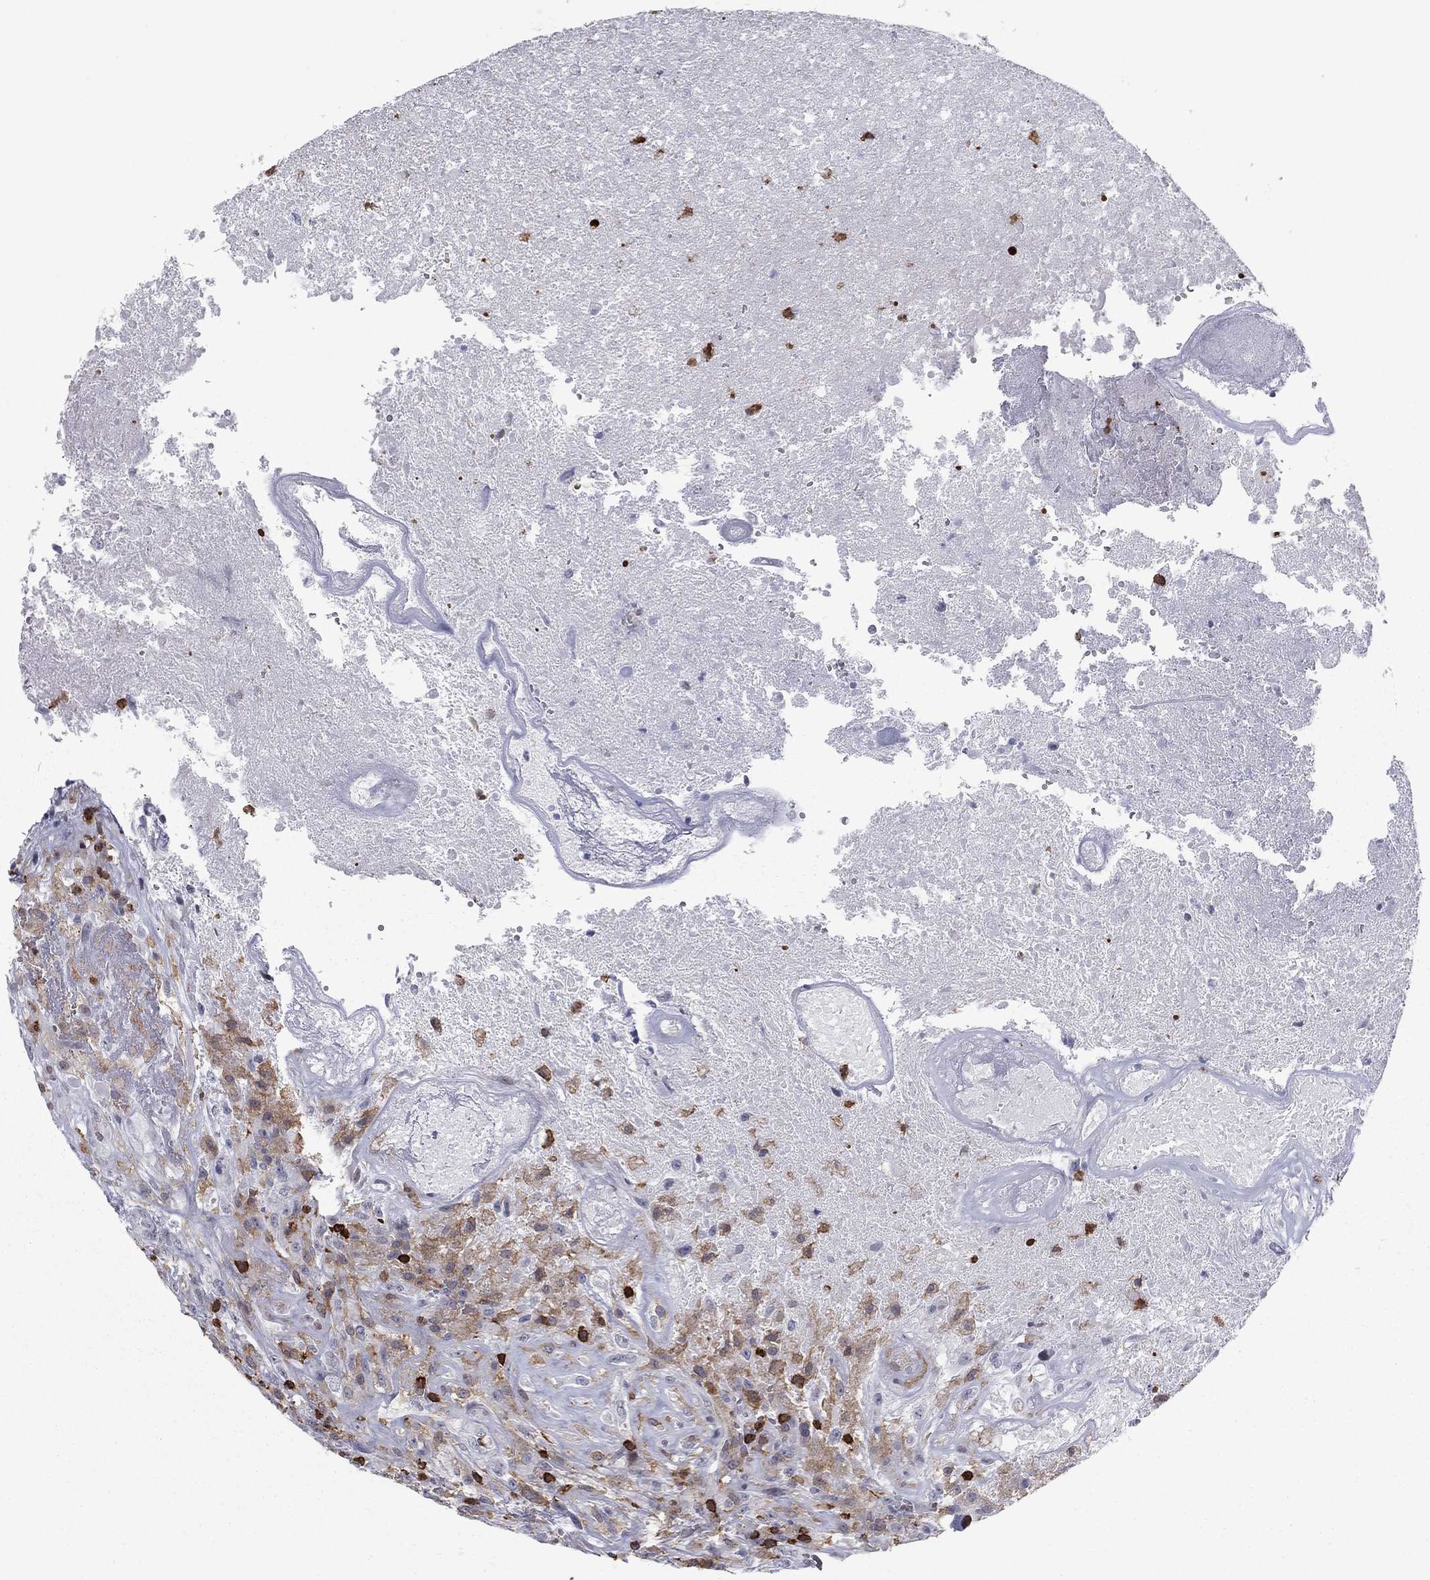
{"staining": {"intensity": "negative", "quantity": "none", "location": "none"}, "tissue": "glioma", "cell_type": "Tumor cells", "image_type": "cancer", "snomed": [{"axis": "morphology", "description": "Glioma, malignant, High grade"}, {"axis": "topography", "description": "Brain"}], "caption": "Tumor cells show no significant staining in glioma.", "gene": "ARHGAP27", "patient": {"sex": "male", "age": 56}}